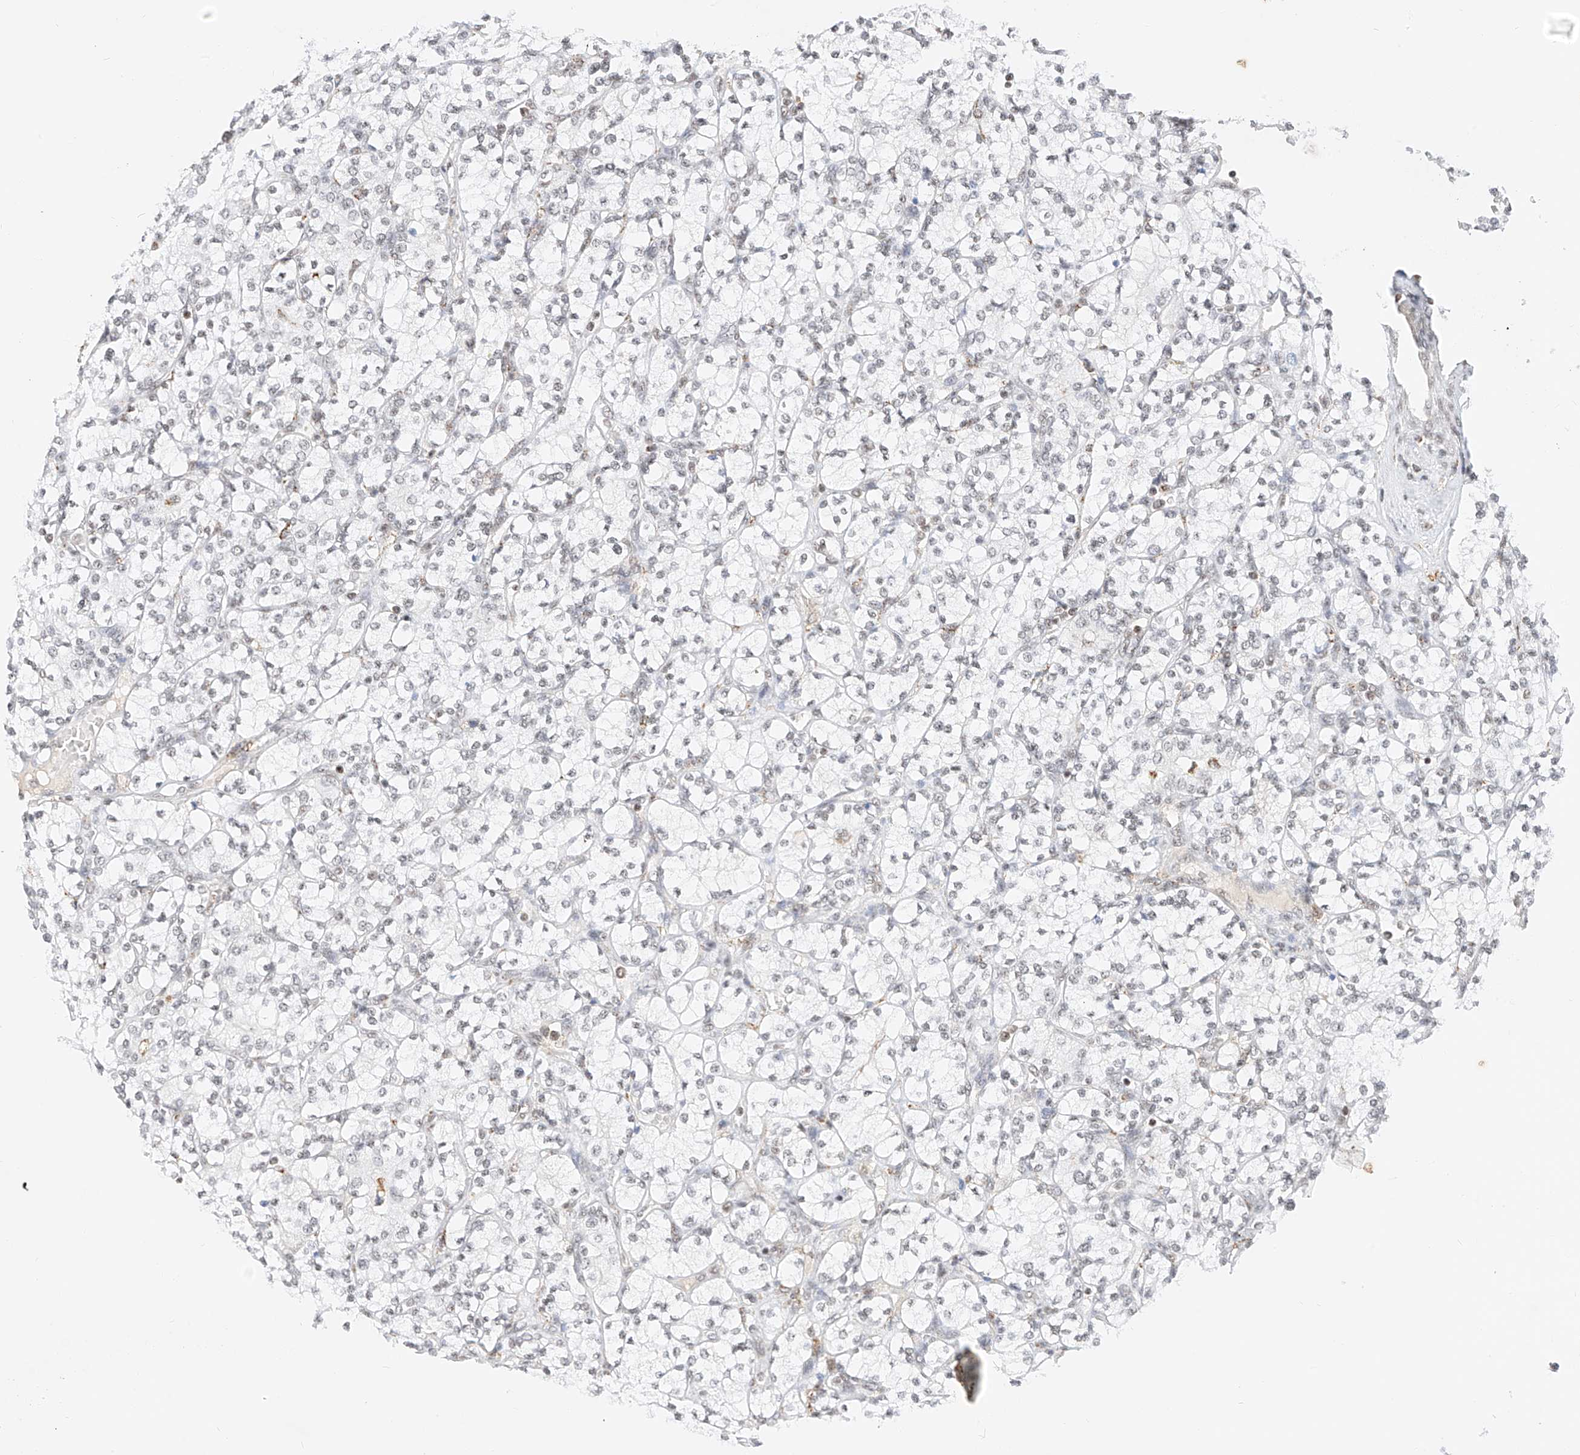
{"staining": {"intensity": "negative", "quantity": "none", "location": "none"}, "tissue": "renal cancer", "cell_type": "Tumor cells", "image_type": "cancer", "snomed": [{"axis": "morphology", "description": "Adenocarcinoma, NOS"}, {"axis": "topography", "description": "Kidney"}], "caption": "Tumor cells show no significant protein staining in renal adenocarcinoma.", "gene": "NRF1", "patient": {"sex": "male", "age": 77}}